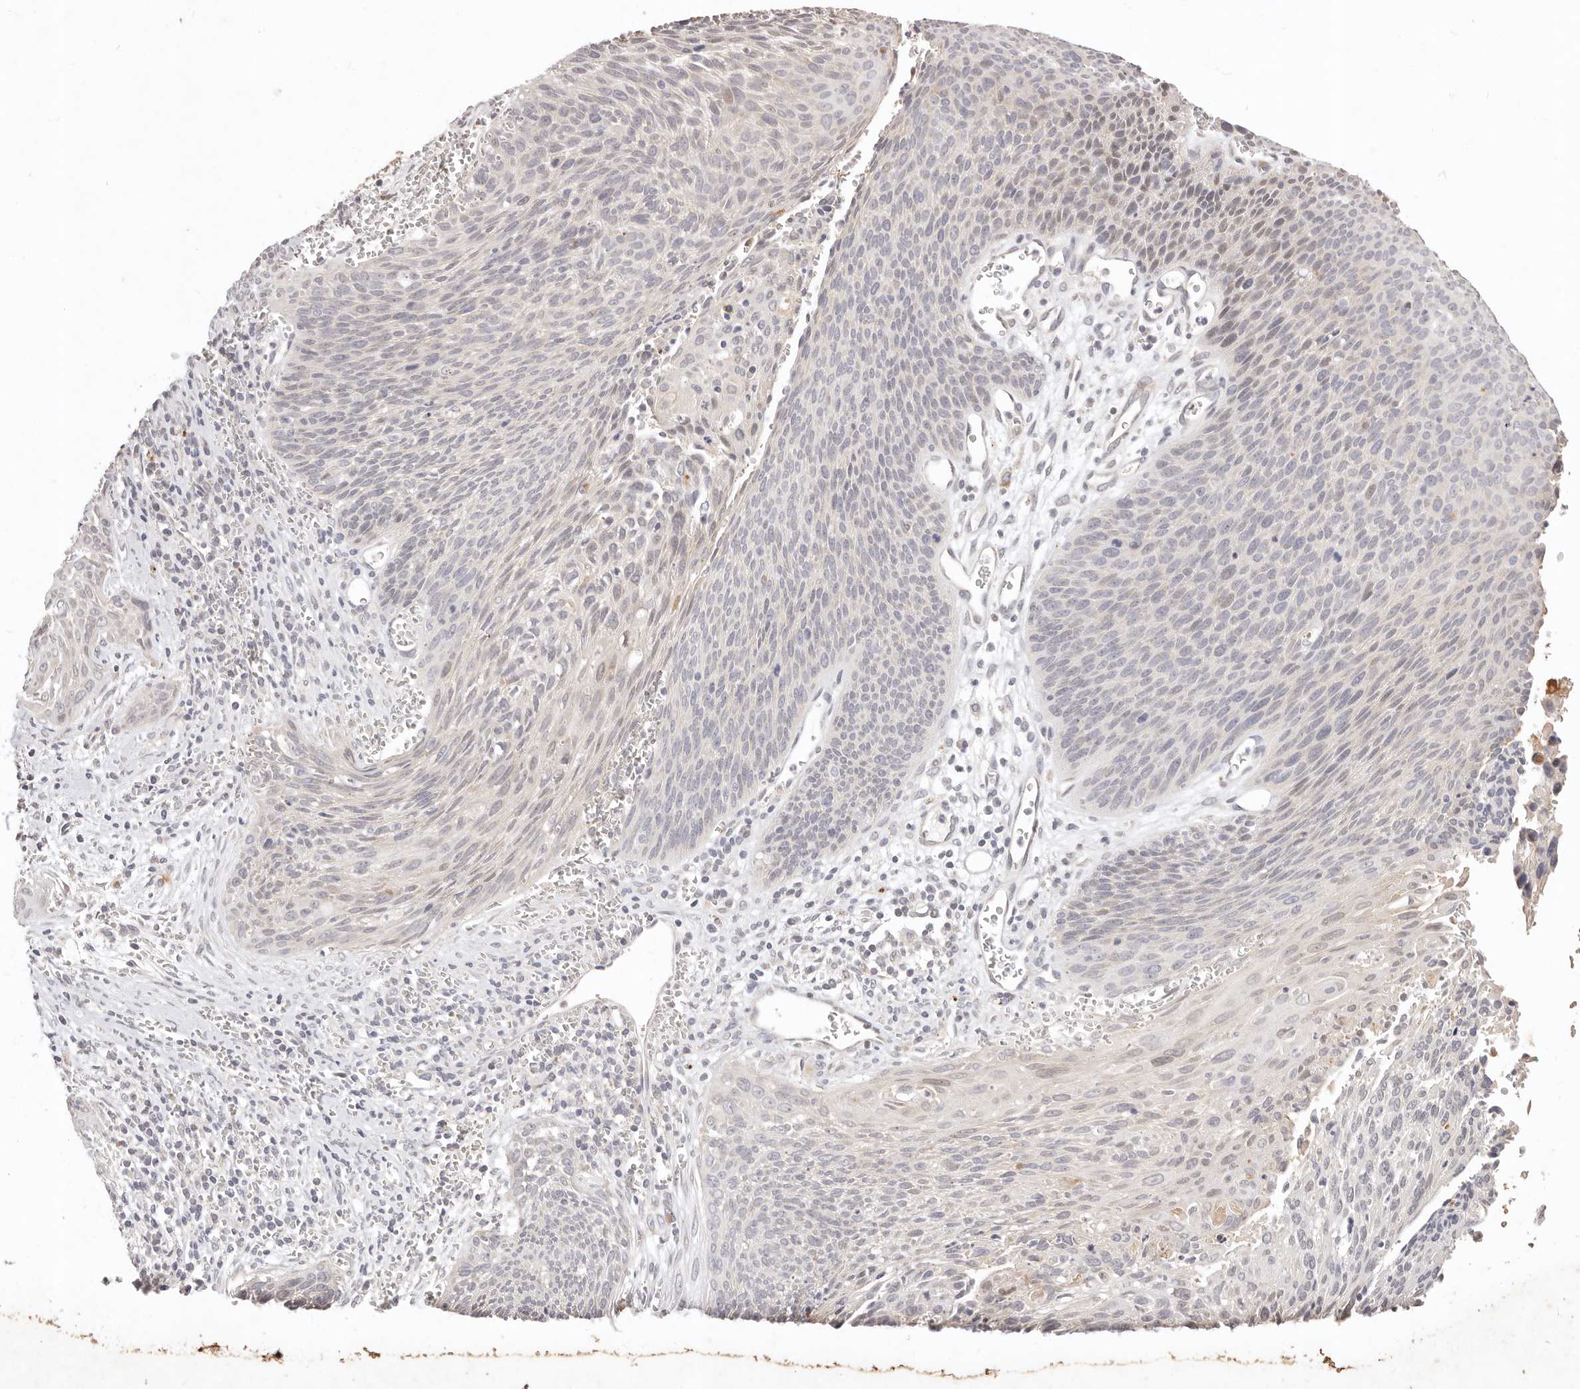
{"staining": {"intensity": "negative", "quantity": "none", "location": "none"}, "tissue": "cervical cancer", "cell_type": "Tumor cells", "image_type": "cancer", "snomed": [{"axis": "morphology", "description": "Squamous cell carcinoma, NOS"}, {"axis": "topography", "description": "Cervix"}], "caption": "Immunohistochemistry histopathology image of neoplastic tissue: cervical cancer (squamous cell carcinoma) stained with DAB (3,3'-diaminobenzidine) exhibits no significant protein expression in tumor cells. (DAB immunohistochemistry (IHC), high magnification).", "gene": "KIF9", "patient": {"sex": "female", "age": 55}}